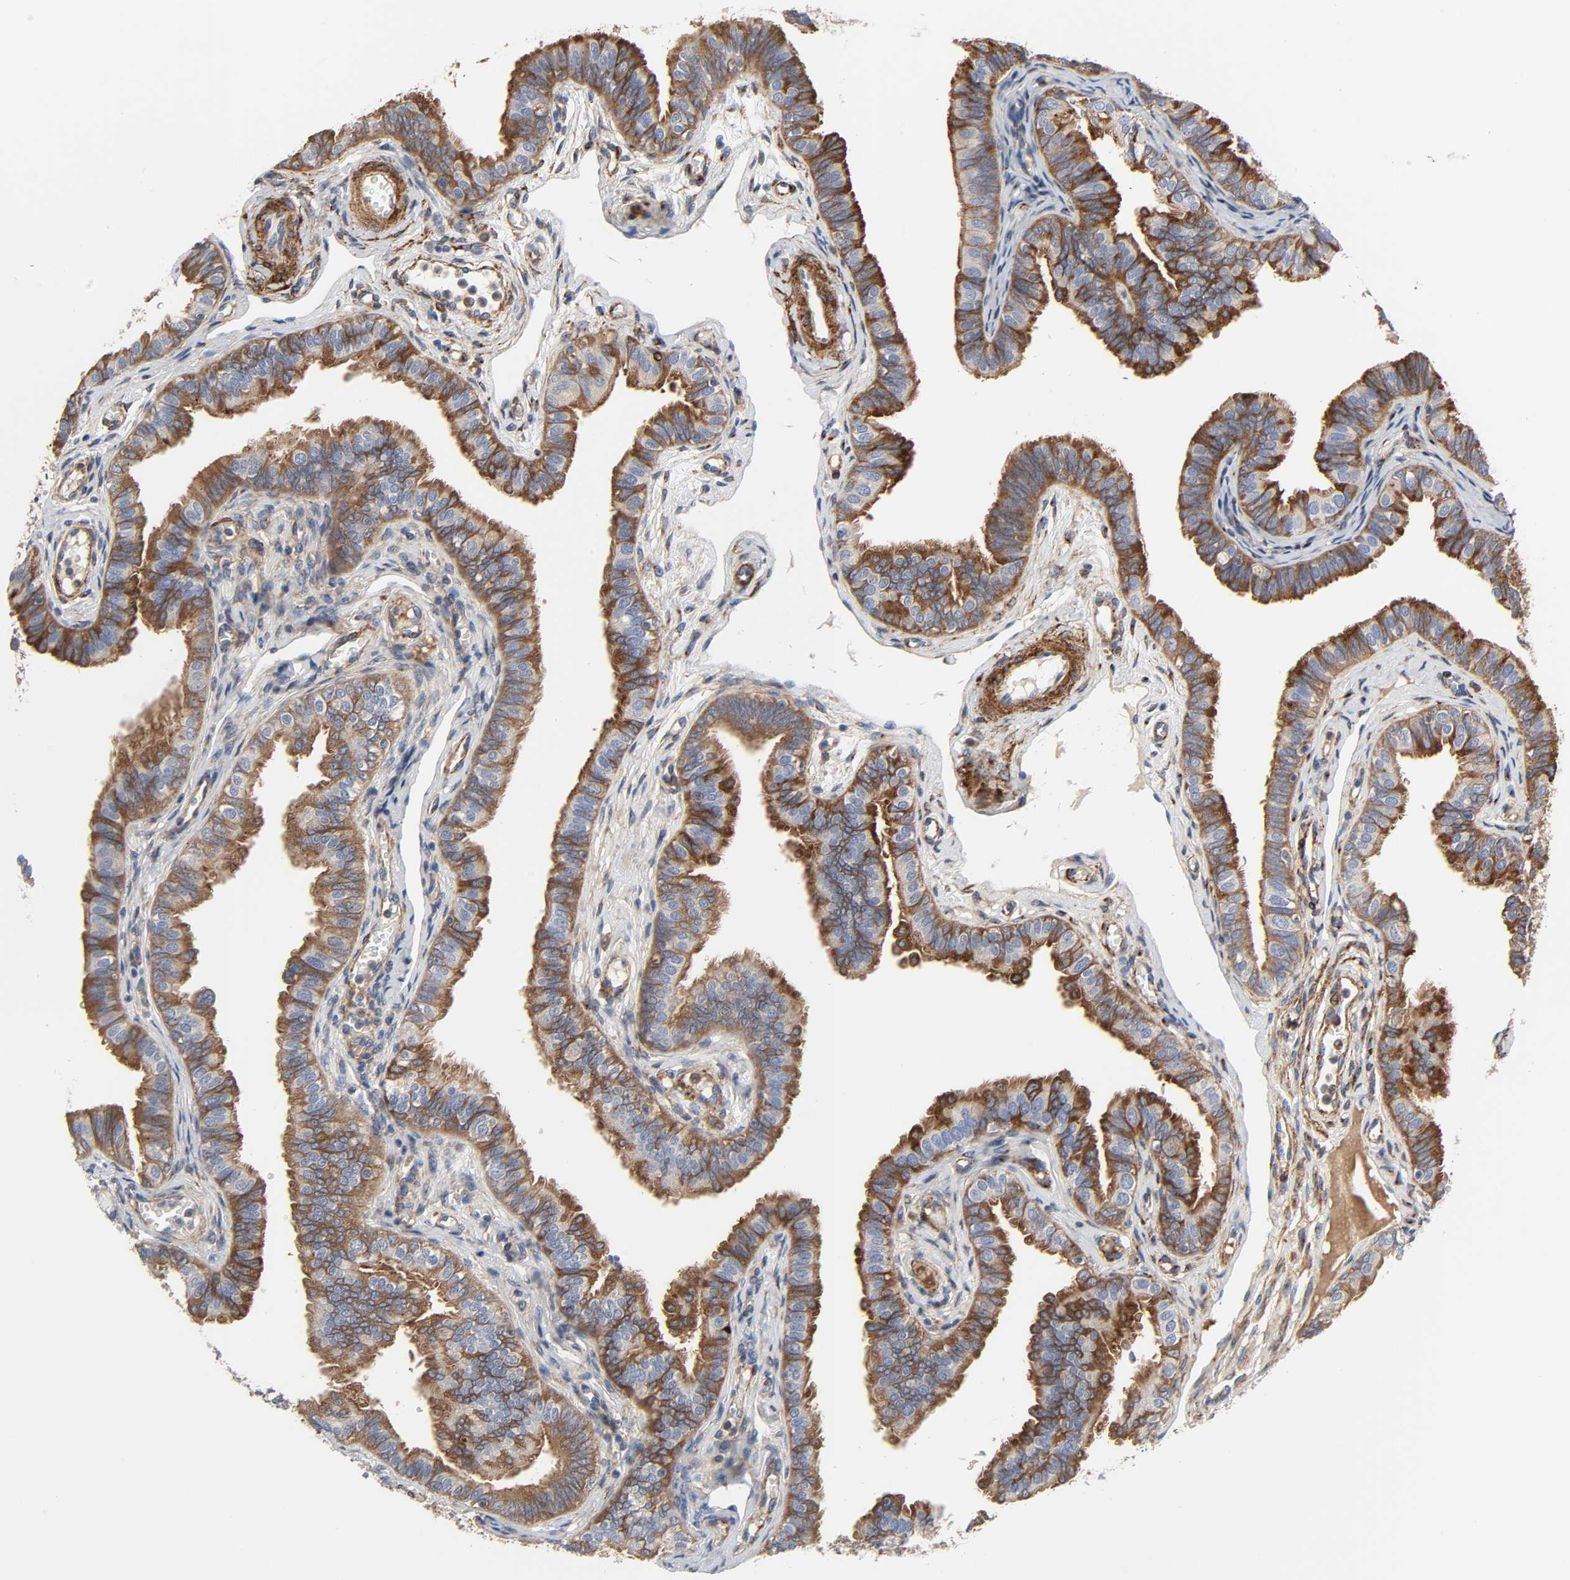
{"staining": {"intensity": "strong", "quantity": ">75%", "location": "cytoplasmic/membranous"}, "tissue": "fallopian tube", "cell_type": "Glandular cells", "image_type": "normal", "snomed": [{"axis": "morphology", "description": "Normal tissue, NOS"}, {"axis": "morphology", "description": "Dermoid, NOS"}, {"axis": "topography", "description": "Fallopian tube"}], "caption": "DAB (3,3'-diaminobenzidine) immunohistochemical staining of benign human fallopian tube reveals strong cytoplasmic/membranous protein staining in approximately >75% of glandular cells.", "gene": "ARHGAP1", "patient": {"sex": "female", "age": 33}}